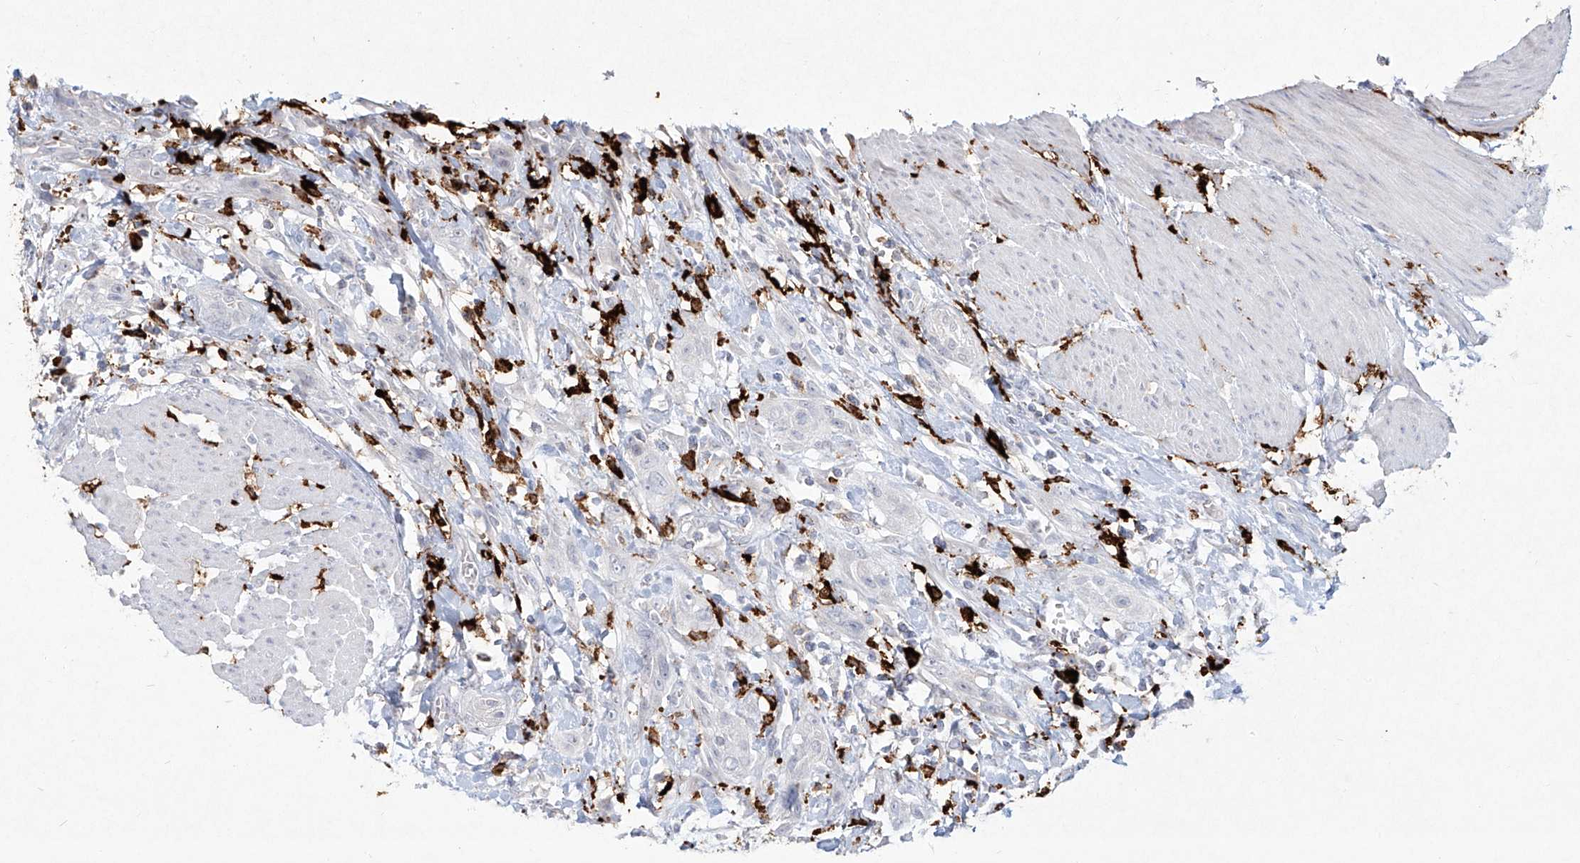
{"staining": {"intensity": "negative", "quantity": "none", "location": "none"}, "tissue": "urothelial cancer", "cell_type": "Tumor cells", "image_type": "cancer", "snomed": [{"axis": "morphology", "description": "Urothelial carcinoma, High grade"}, {"axis": "topography", "description": "Urinary bladder"}], "caption": "Tumor cells are negative for protein expression in human urothelial cancer. (Immunohistochemistry (ihc), brightfield microscopy, high magnification).", "gene": "CD209", "patient": {"sex": "male", "age": 35}}